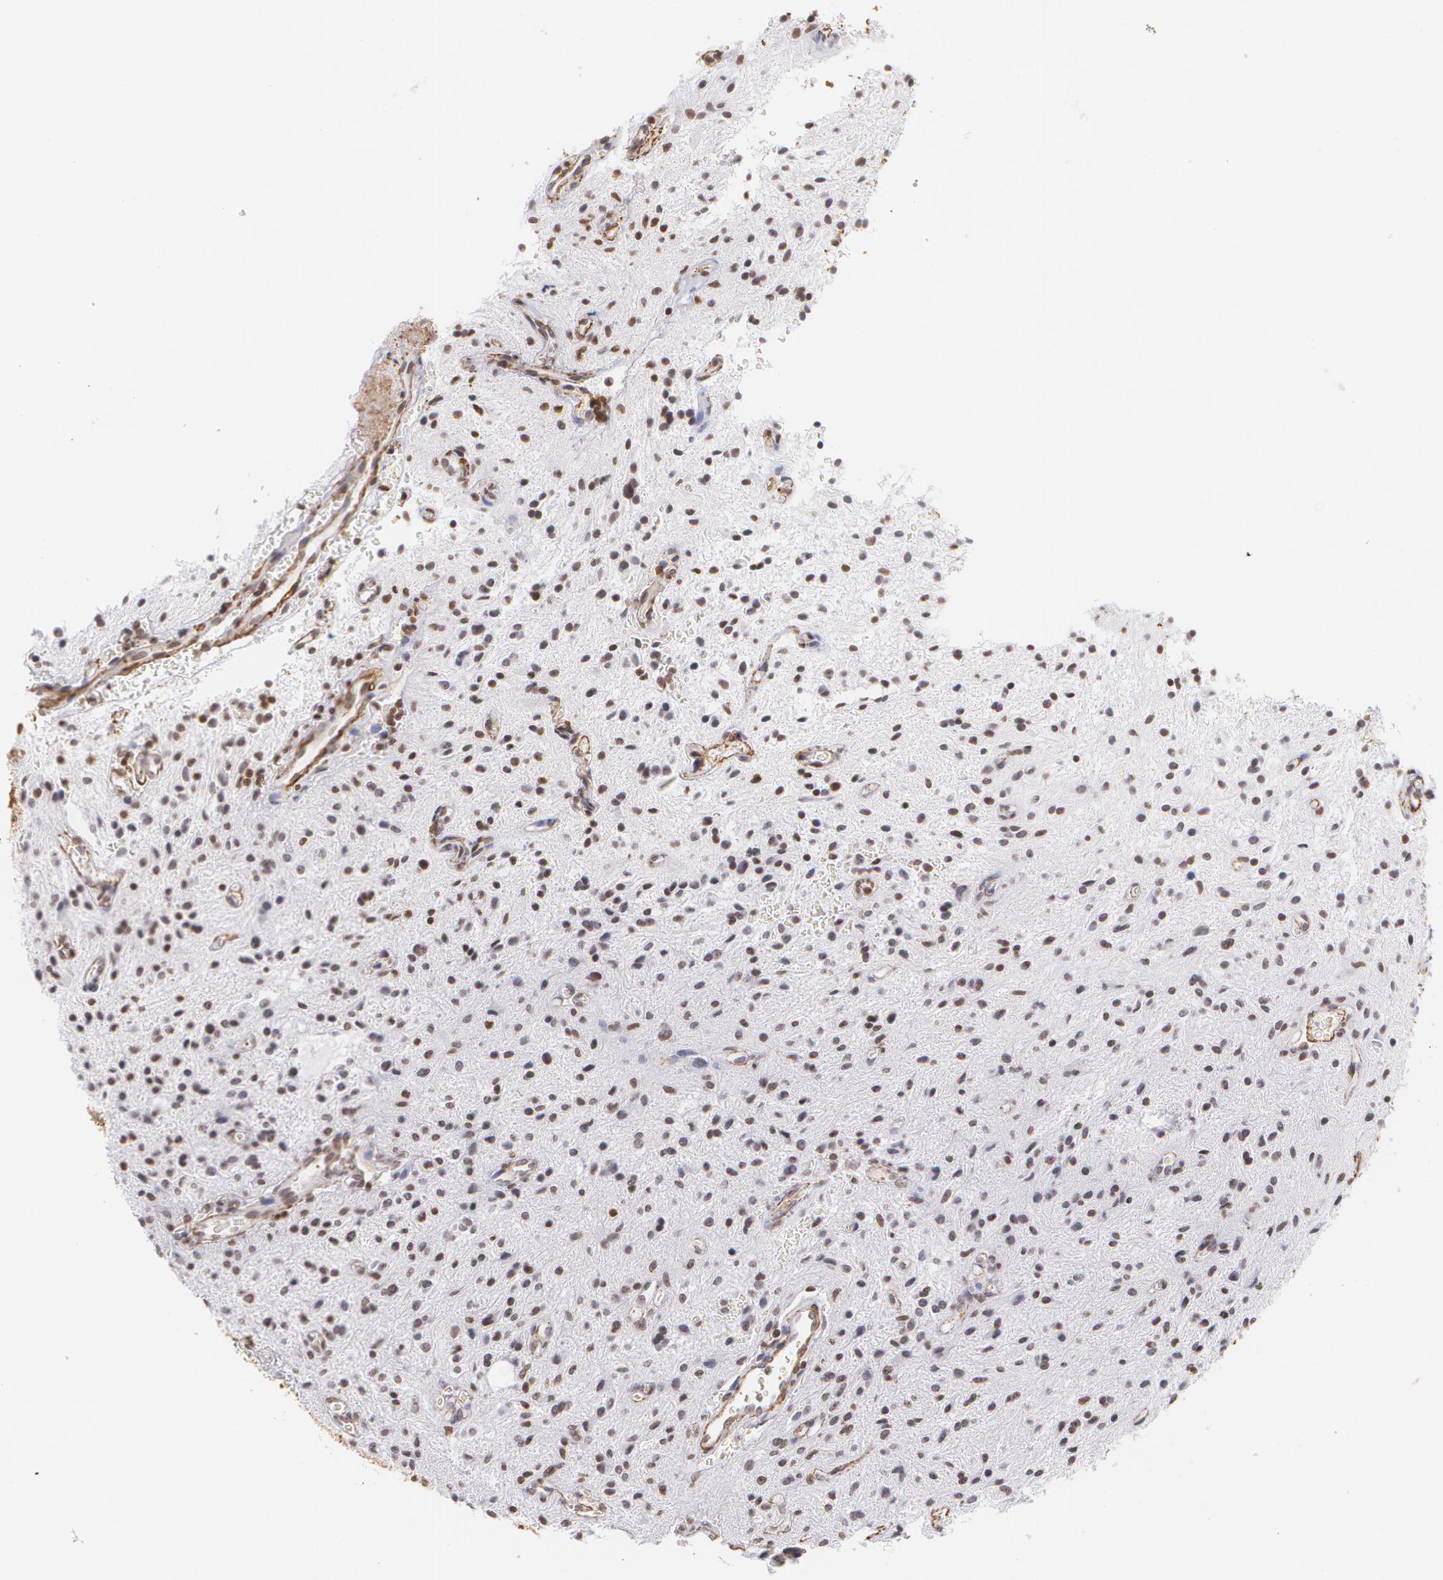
{"staining": {"intensity": "weak", "quantity": "25%-75%", "location": "nuclear"}, "tissue": "glioma", "cell_type": "Tumor cells", "image_type": "cancer", "snomed": [{"axis": "morphology", "description": "Glioma, malignant, NOS"}, {"axis": "topography", "description": "Cerebellum"}], "caption": "Immunohistochemistry of malignant glioma reveals low levels of weak nuclear staining in approximately 25%-75% of tumor cells.", "gene": "VAMP1", "patient": {"sex": "female", "age": 10}}